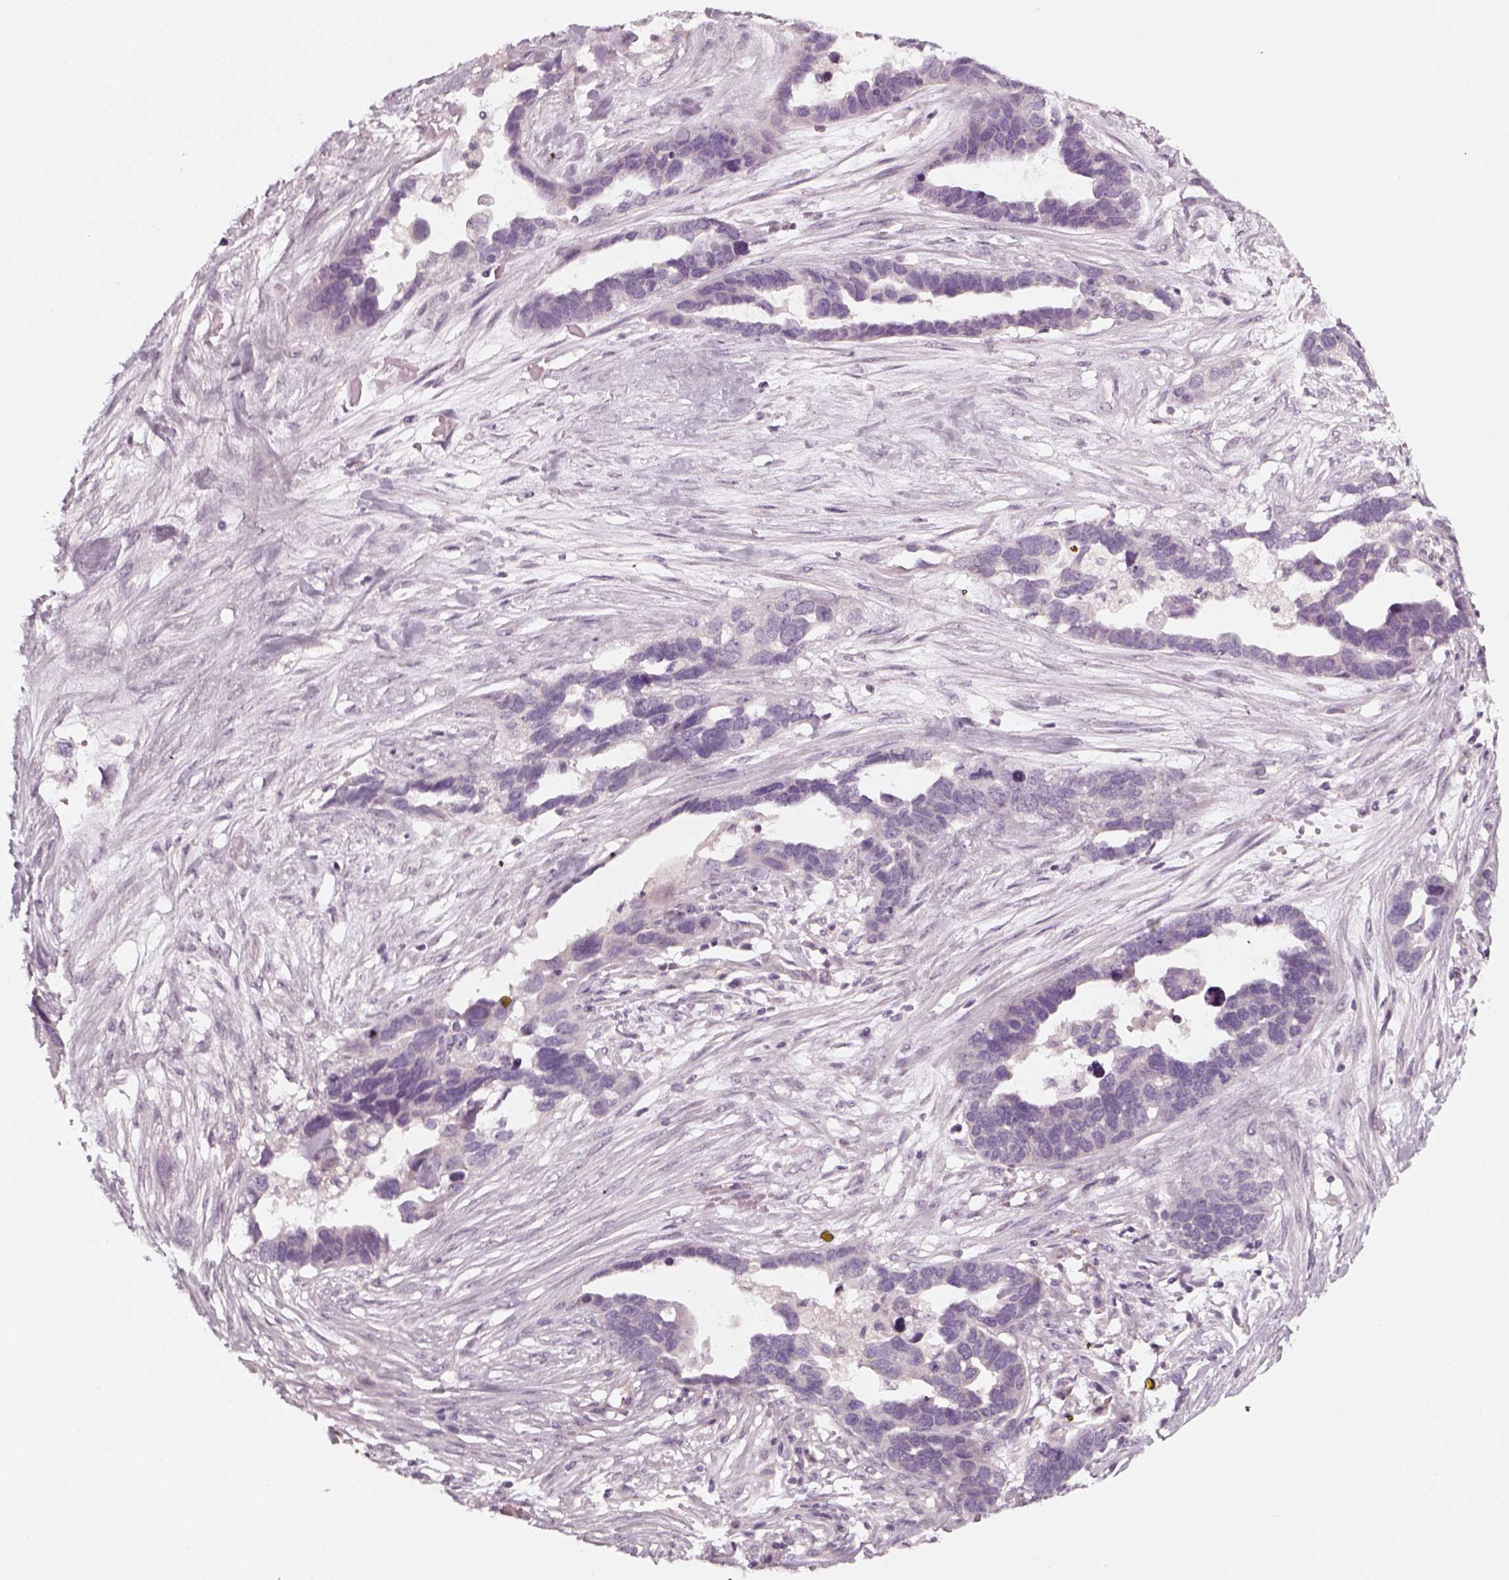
{"staining": {"intensity": "negative", "quantity": "none", "location": "none"}, "tissue": "ovarian cancer", "cell_type": "Tumor cells", "image_type": "cancer", "snomed": [{"axis": "morphology", "description": "Cystadenocarcinoma, serous, NOS"}, {"axis": "topography", "description": "Ovary"}], "caption": "This is an IHC histopathology image of human ovarian serous cystadenocarcinoma. There is no staining in tumor cells.", "gene": "PNMT", "patient": {"sex": "female", "age": 54}}